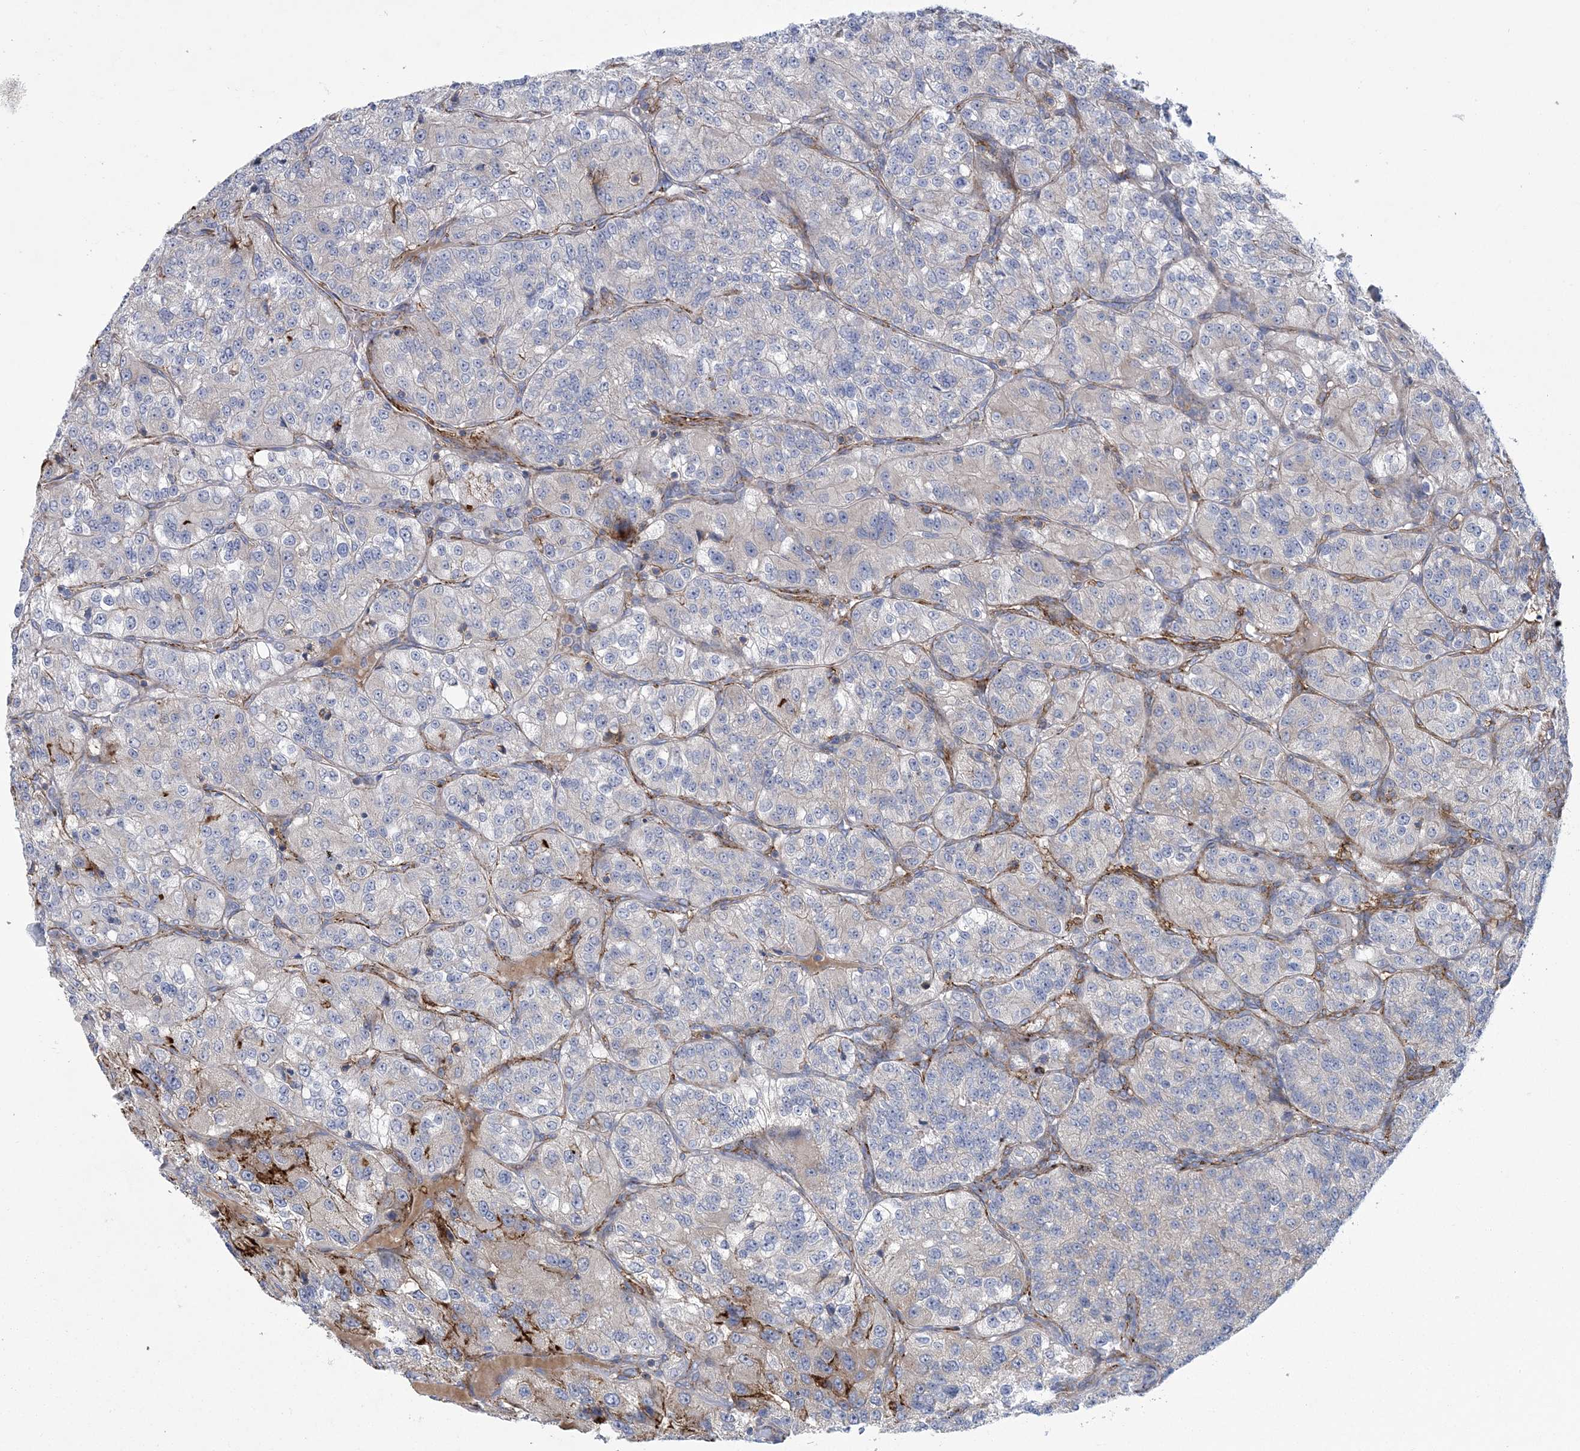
{"staining": {"intensity": "strong", "quantity": "<25%", "location": "cytoplasmic/membranous"}, "tissue": "renal cancer", "cell_type": "Tumor cells", "image_type": "cancer", "snomed": [{"axis": "morphology", "description": "Adenocarcinoma, NOS"}, {"axis": "topography", "description": "Kidney"}], "caption": "This is a photomicrograph of immunohistochemistry staining of adenocarcinoma (renal), which shows strong staining in the cytoplasmic/membranous of tumor cells.", "gene": "ARSJ", "patient": {"sex": "female", "age": 63}}